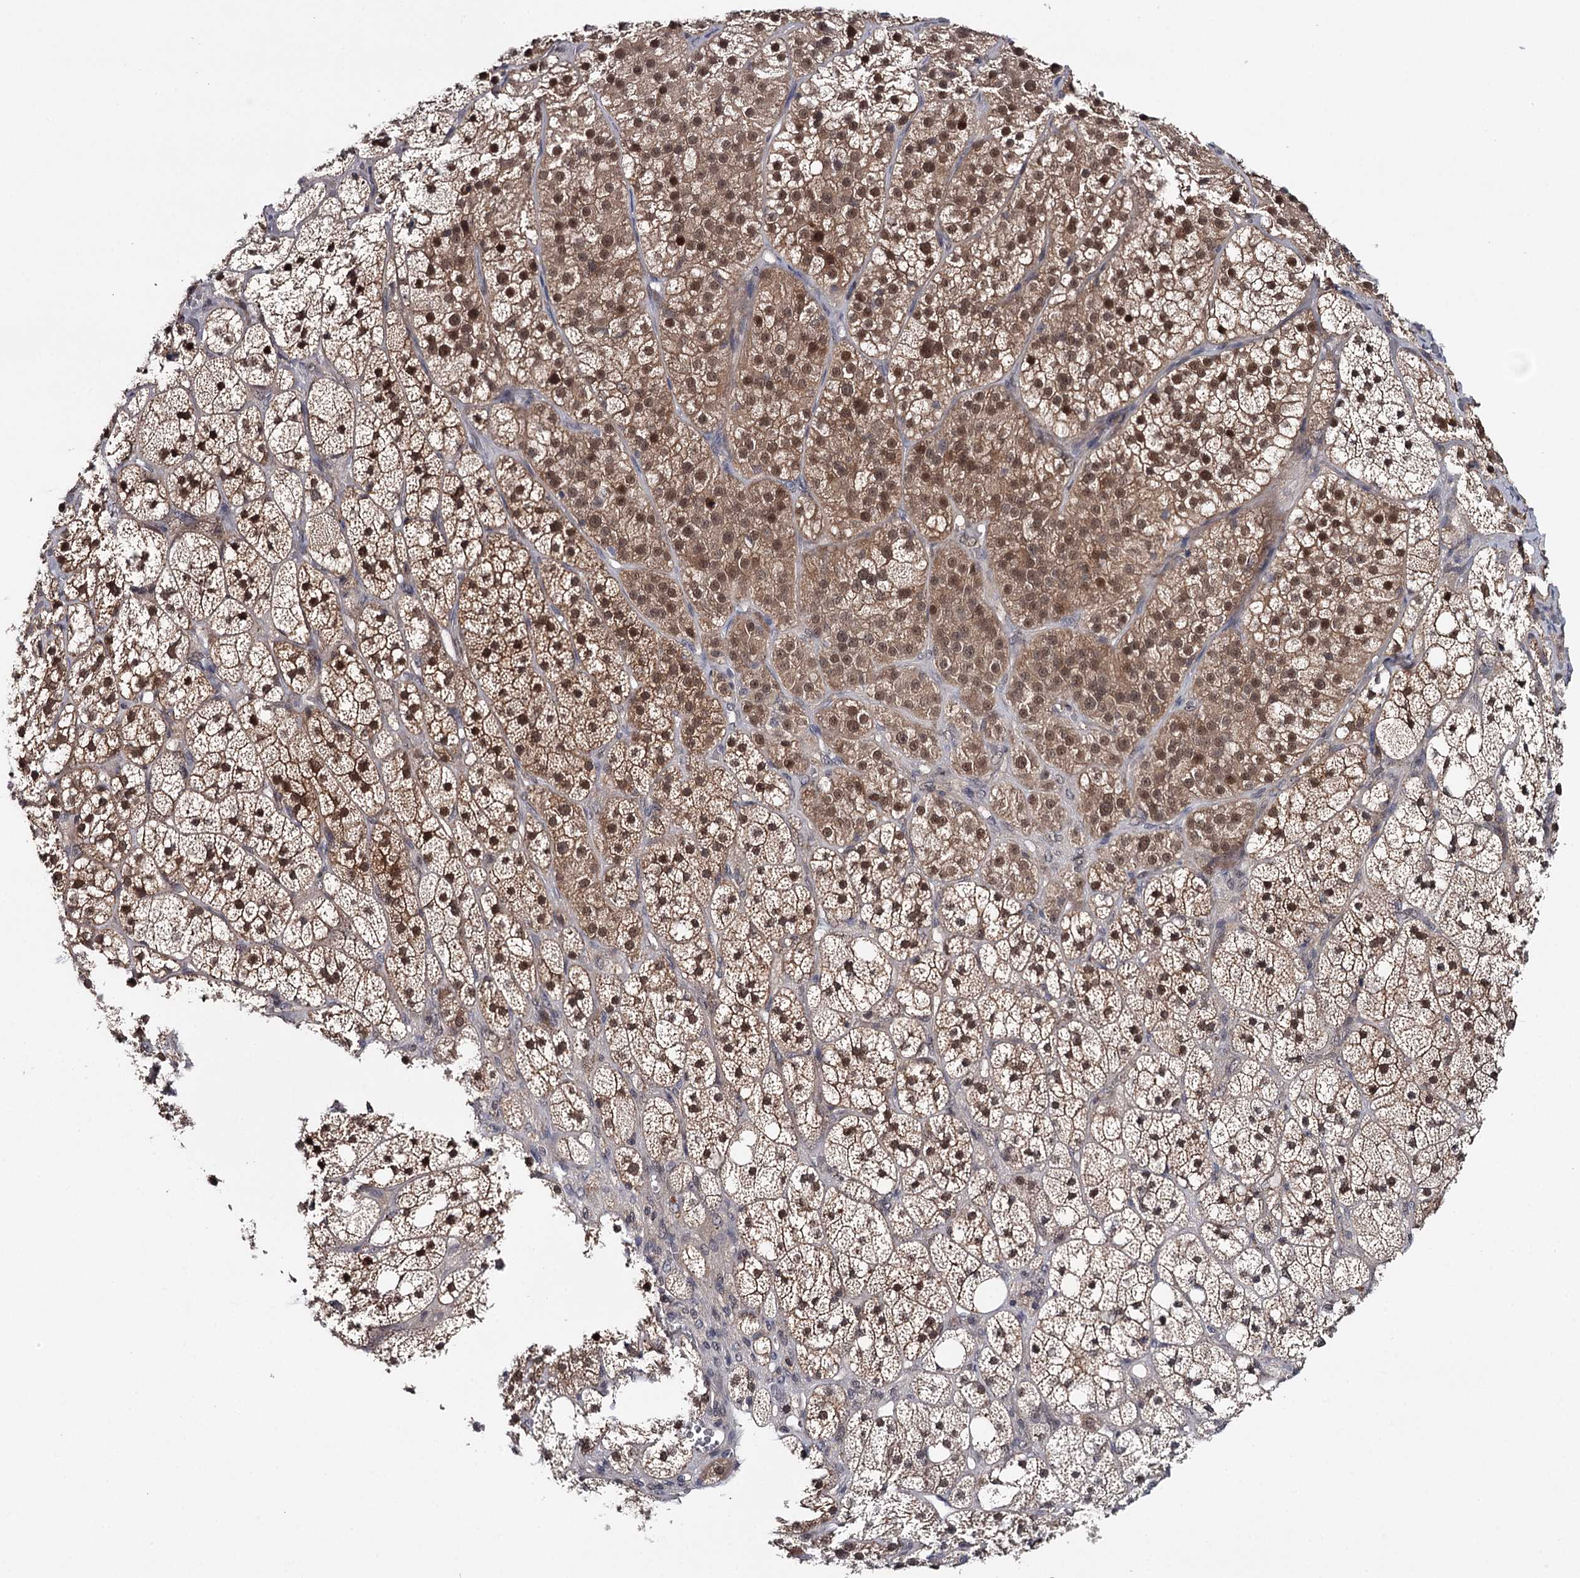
{"staining": {"intensity": "strong", "quantity": "25%-75%", "location": "cytoplasmic/membranous,nuclear"}, "tissue": "adrenal gland", "cell_type": "Glandular cells", "image_type": "normal", "snomed": [{"axis": "morphology", "description": "Normal tissue, NOS"}, {"axis": "topography", "description": "Adrenal gland"}], "caption": "Adrenal gland stained with DAB (3,3'-diaminobenzidine) immunohistochemistry displays high levels of strong cytoplasmic/membranous,nuclear positivity in approximately 25%-75% of glandular cells. The staining was performed using DAB to visualize the protein expression in brown, while the nuclei were stained in blue with hematoxylin (Magnification: 20x).", "gene": "GTSF1", "patient": {"sex": "male", "age": 61}}